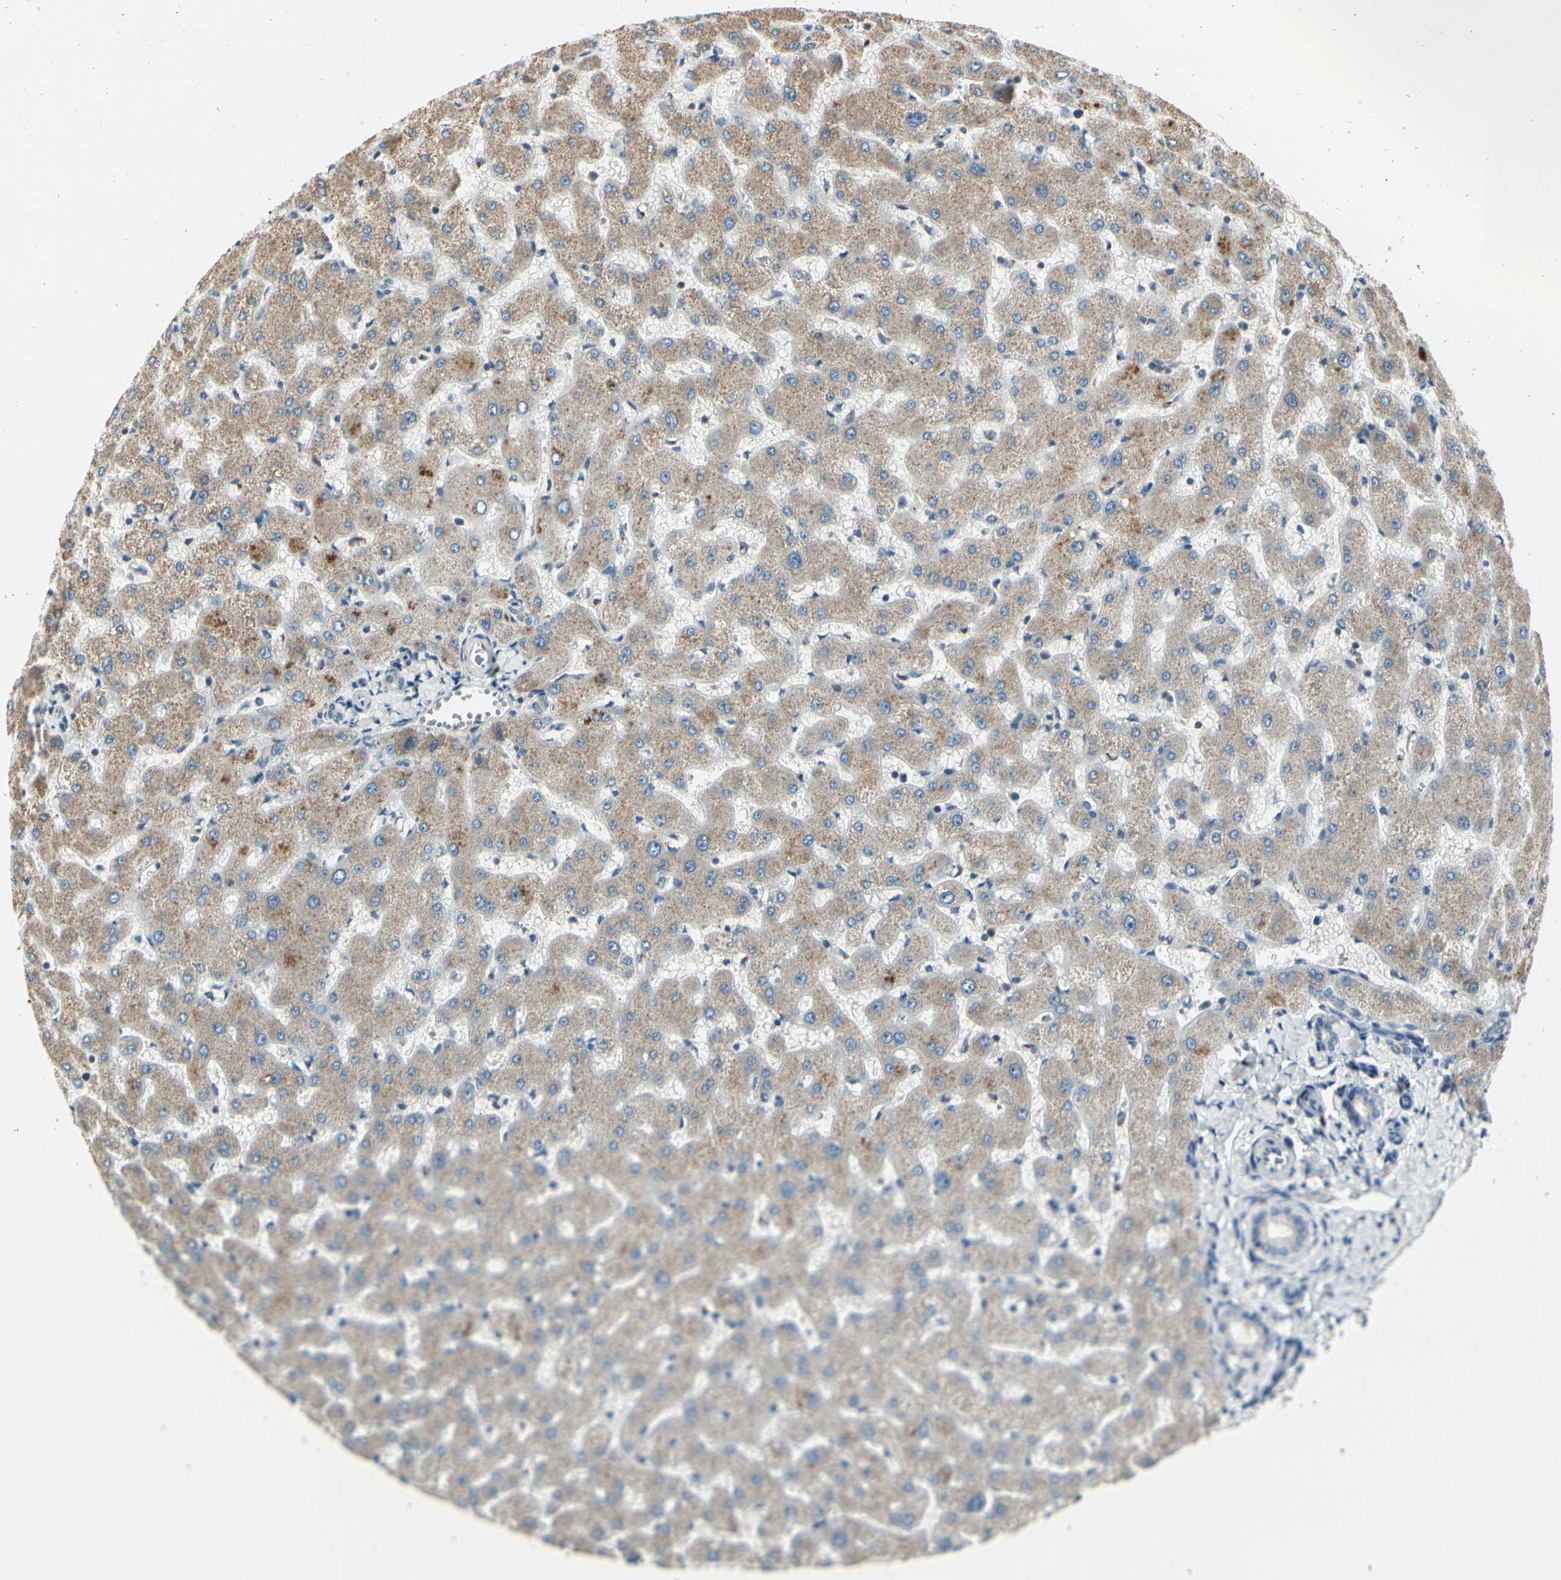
{"staining": {"intensity": "weak", "quantity": ">75%", "location": "cytoplasmic/membranous"}, "tissue": "liver", "cell_type": "Cholangiocytes", "image_type": "normal", "snomed": [{"axis": "morphology", "description": "Normal tissue, NOS"}, {"axis": "topography", "description": "Liver"}], "caption": "Liver stained with DAB immunohistochemistry shows low levels of weak cytoplasmic/membranous staining in about >75% of cholangiocytes.", "gene": "ABCA3", "patient": {"sex": "female", "age": 63}}